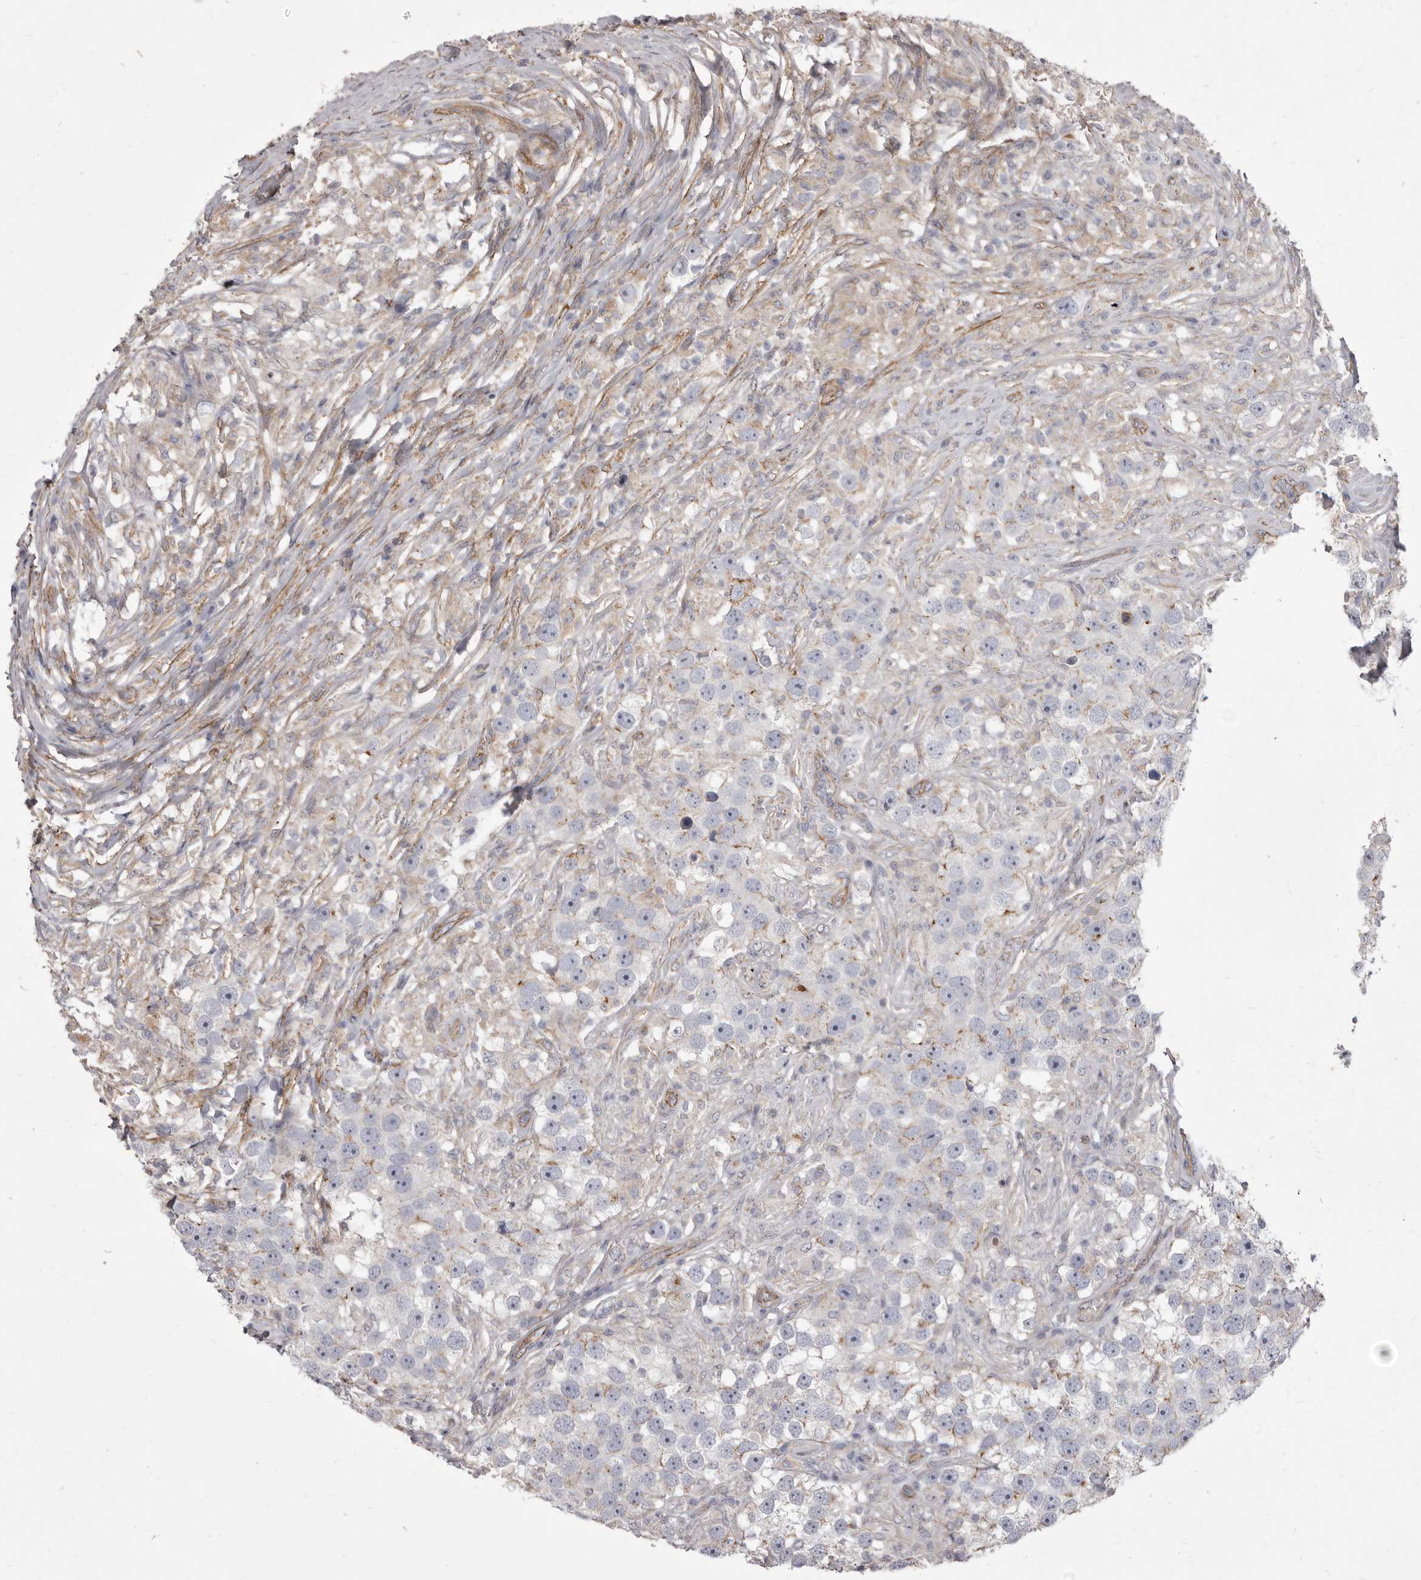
{"staining": {"intensity": "weak", "quantity": "<25%", "location": "cytoplasmic/membranous"}, "tissue": "testis cancer", "cell_type": "Tumor cells", "image_type": "cancer", "snomed": [{"axis": "morphology", "description": "Seminoma, NOS"}, {"axis": "topography", "description": "Testis"}], "caption": "Image shows no significant protein expression in tumor cells of seminoma (testis).", "gene": "P2RX6", "patient": {"sex": "male", "age": 49}}